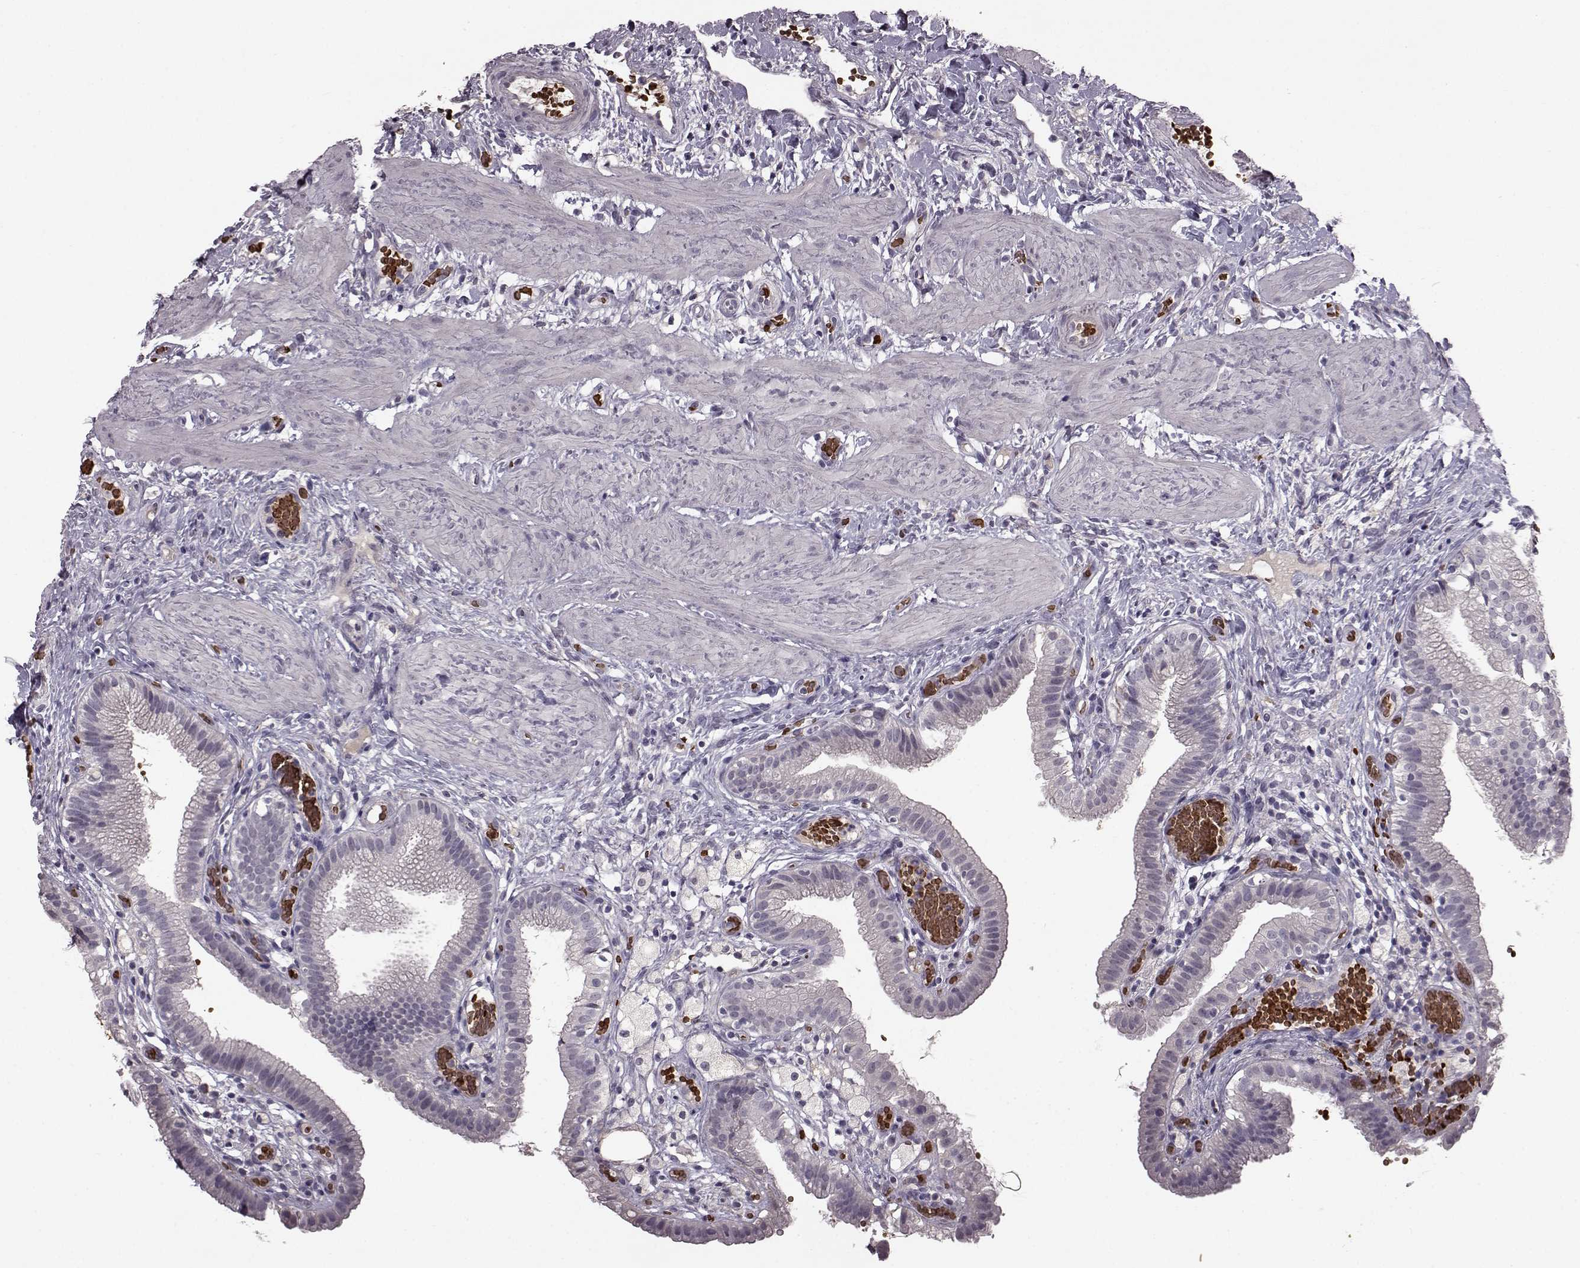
{"staining": {"intensity": "negative", "quantity": "none", "location": "none"}, "tissue": "gallbladder", "cell_type": "Glandular cells", "image_type": "normal", "snomed": [{"axis": "morphology", "description": "Normal tissue, NOS"}, {"axis": "topography", "description": "Gallbladder"}], "caption": "IHC of normal human gallbladder reveals no staining in glandular cells.", "gene": "PROP1", "patient": {"sex": "female", "age": 24}}